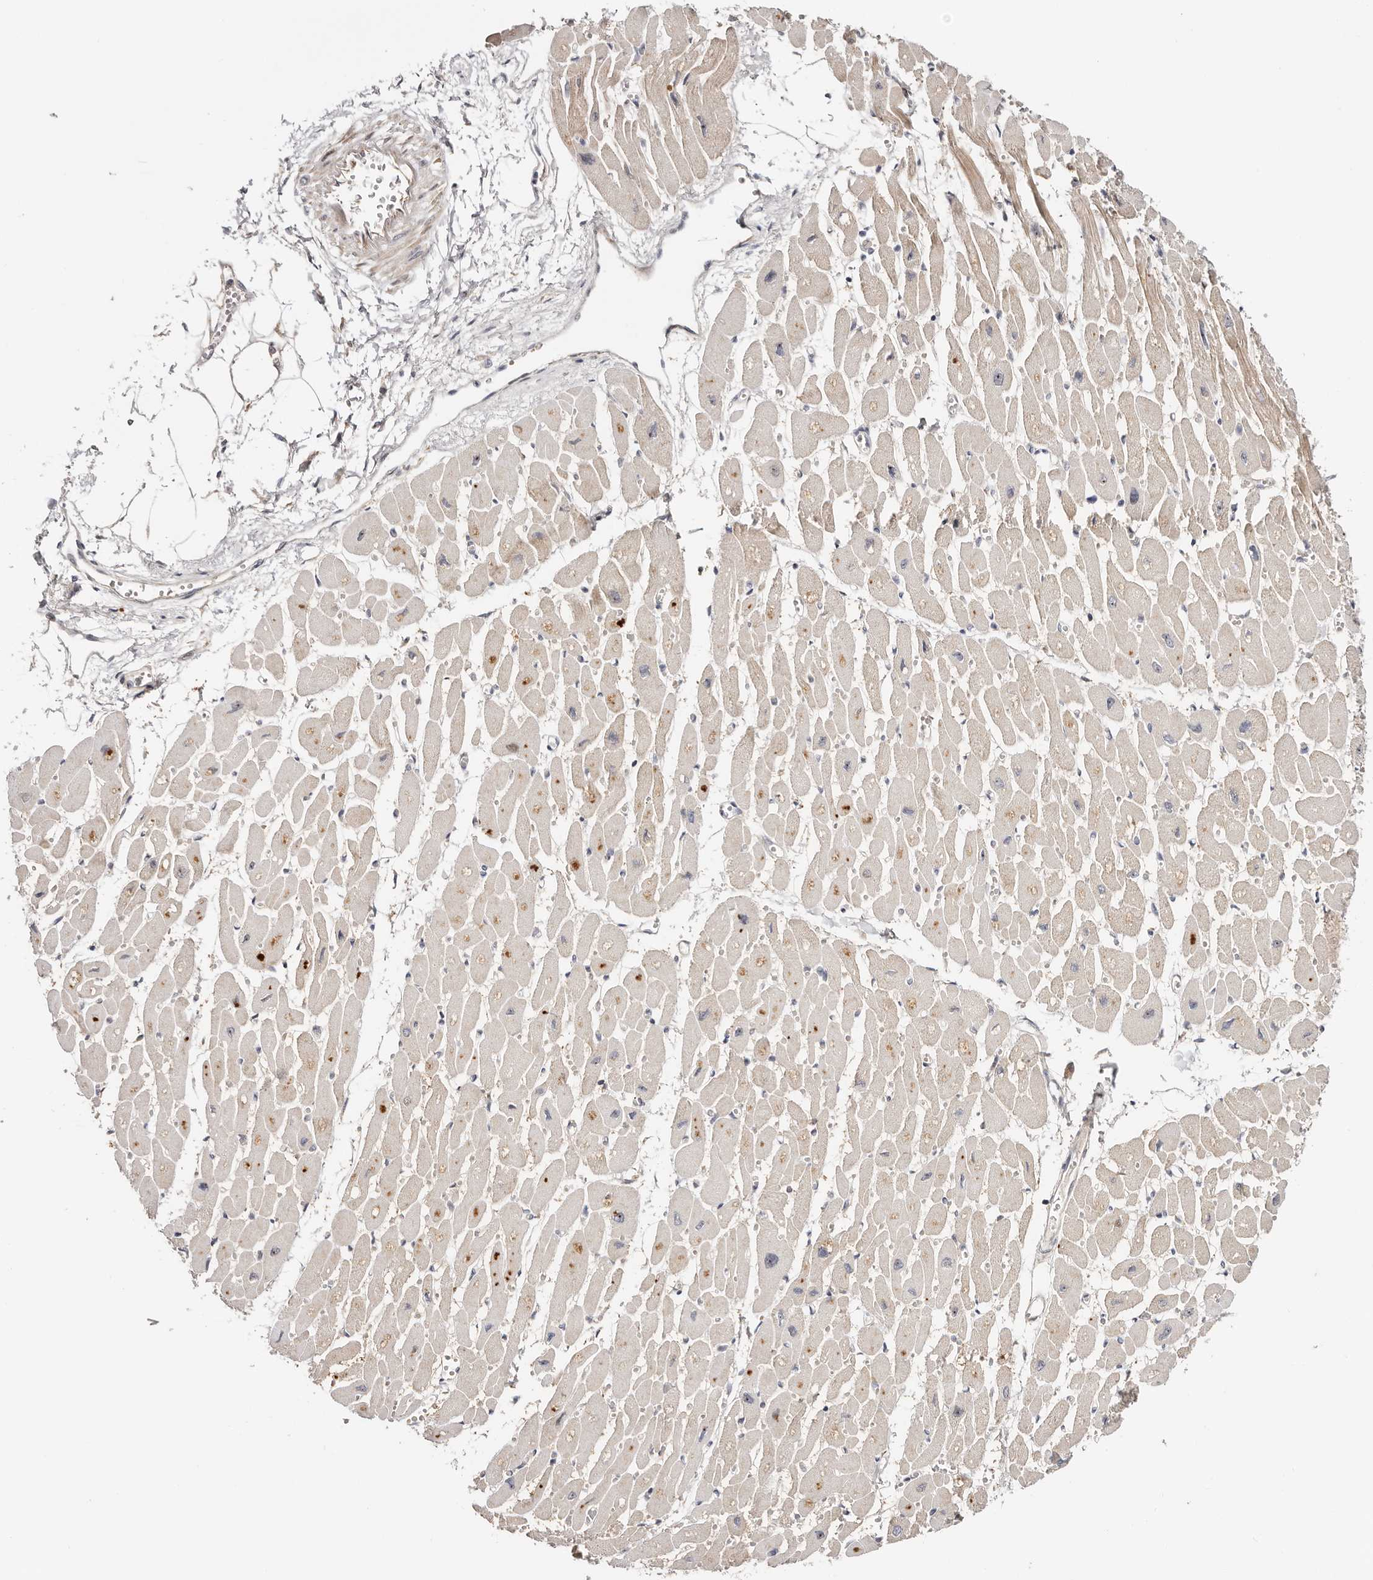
{"staining": {"intensity": "weak", "quantity": ">75%", "location": "cytoplasmic/membranous"}, "tissue": "heart muscle", "cell_type": "Cardiomyocytes", "image_type": "normal", "snomed": [{"axis": "morphology", "description": "Normal tissue, NOS"}, {"axis": "topography", "description": "Heart"}], "caption": "Immunohistochemical staining of benign heart muscle reveals weak cytoplasmic/membranous protein expression in approximately >75% of cardiomyocytes. The protein of interest is stained brown, and the nuclei are stained in blue (DAB IHC with brightfield microscopy, high magnification).", "gene": "ODF2L", "patient": {"sex": "female", "age": 54}}